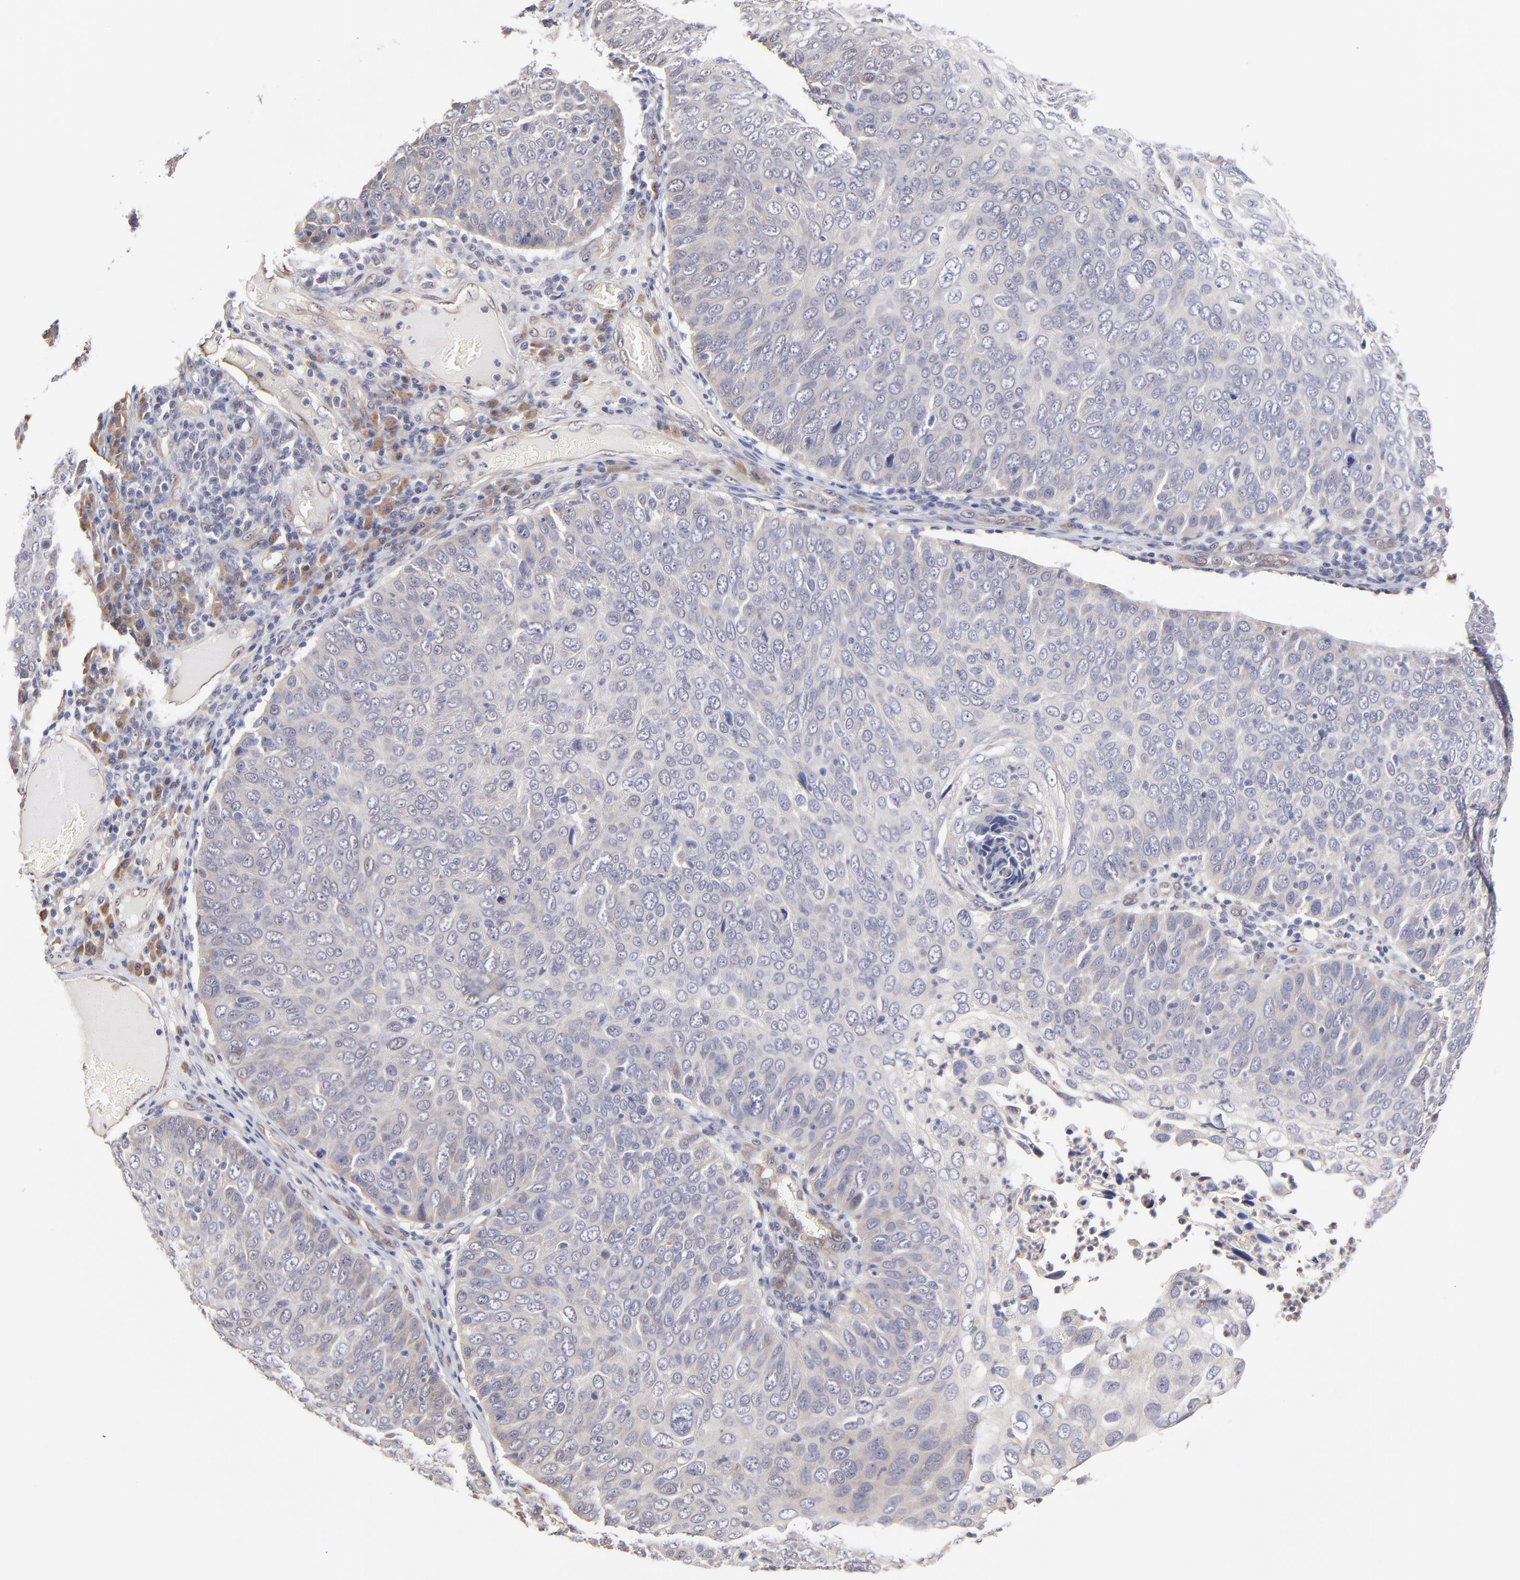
{"staining": {"intensity": "negative", "quantity": "none", "location": "none"}, "tissue": "skin cancer", "cell_type": "Tumor cells", "image_type": "cancer", "snomed": [{"axis": "morphology", "description": "Squamous cell carcinoma, NOS"}, {"axis": "topography", "description": "Skin"}], "caption": "Immunohistochemistry (IHC) of skin squamous cell carcinoma demonstrates no positivity in tumor cells.", "gene": "ZNF10", "patient": {"sex": "male", "age": 87}}